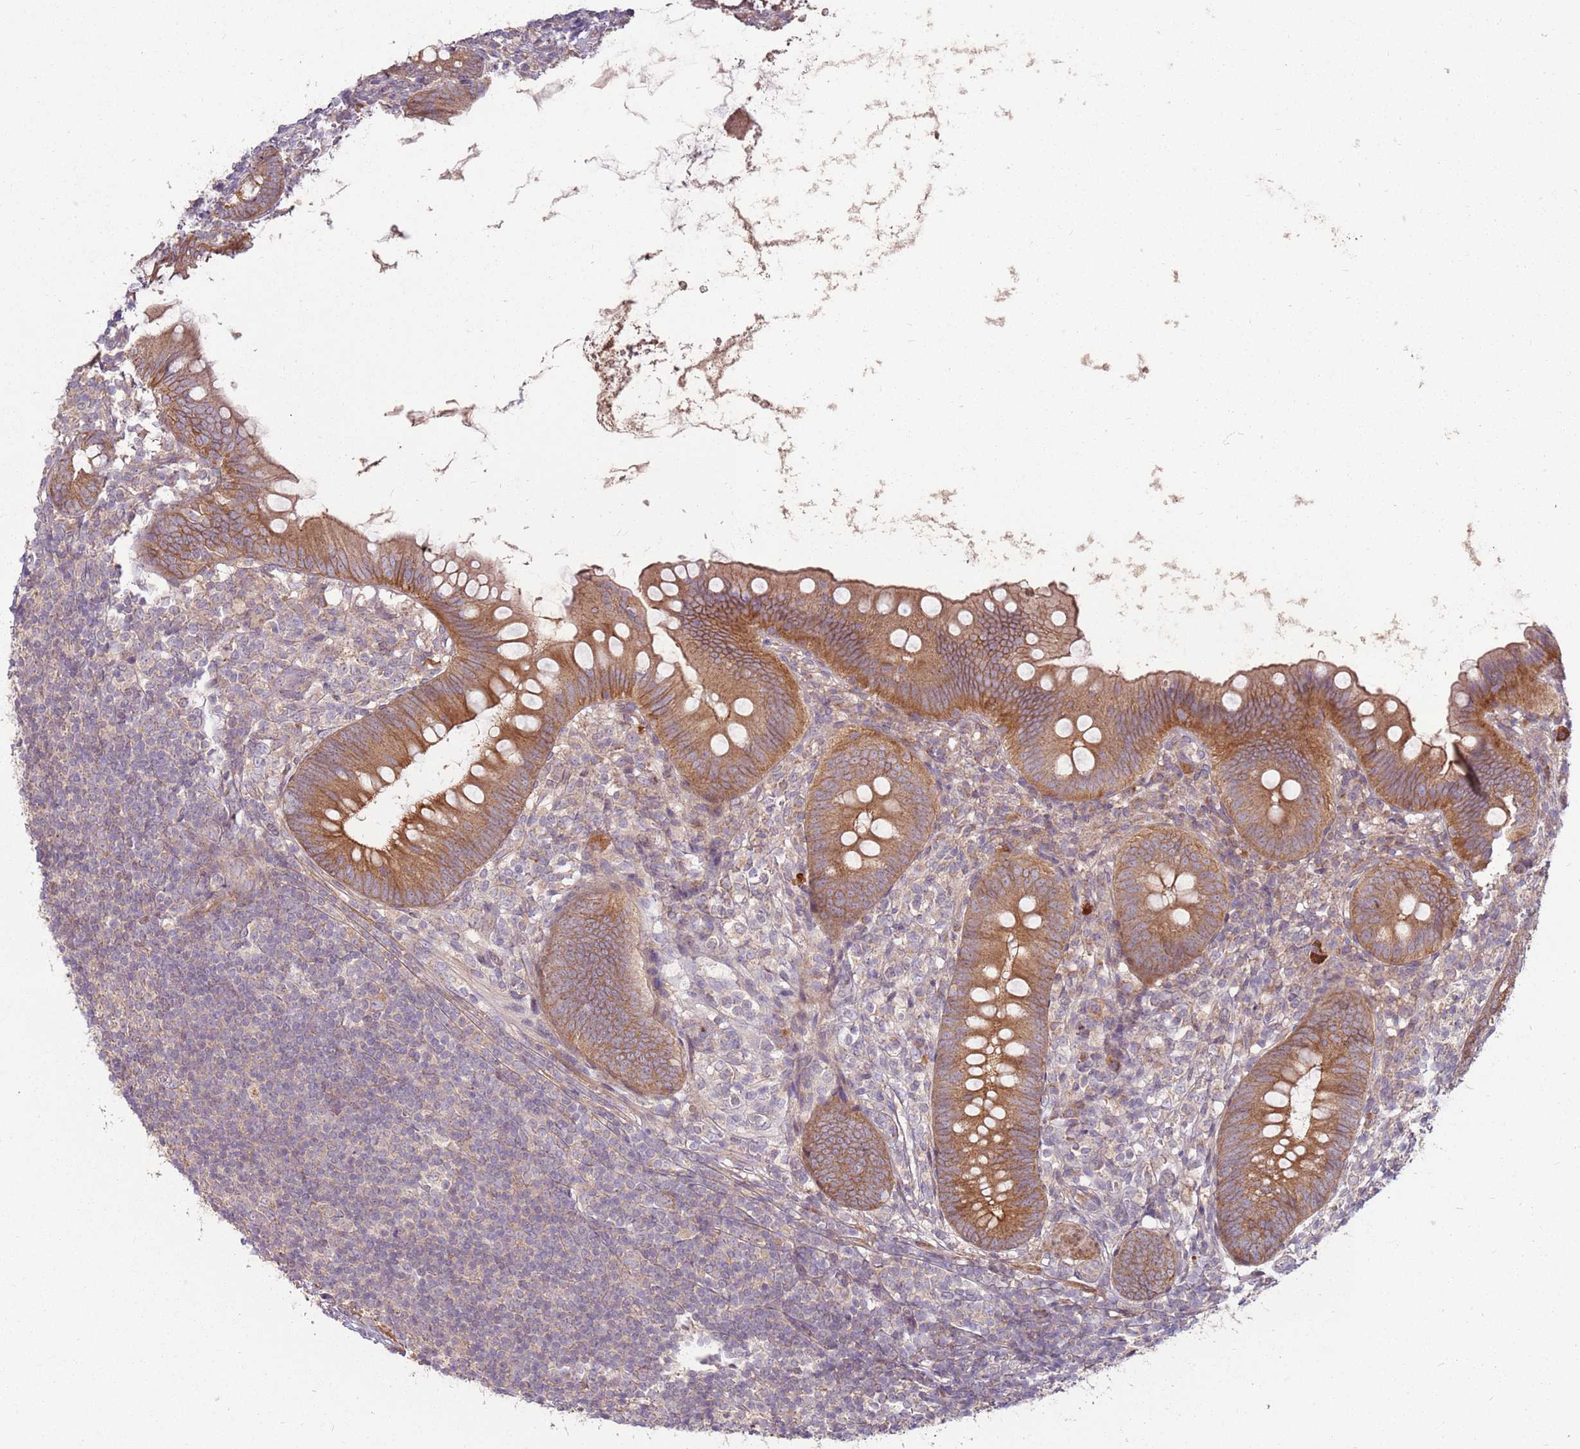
{"staining": {"intensity": "moderate", "quantity": ">75%", "location": "cytoplasmic/membranous"}, "tissue": "appendix", "cell_type": "Glandular cells", "image_type": "normal", "snomed": [{"axis": "morphology", "description": "Normal tissue, NOS"}, {"axis": "topography", "description": "Appendix"}], "caption": "Immunohistochemistry micrograph of unremarkable appendix: appendix stained using IHC exhibits medium levels of moderate protein expression localized specifically in the cytoplasmic/membranous of glandular cells, appearing as a cytoplasmic/membranous brown color.", "gene": "SPATA31D1", "patient": {"sex": "female", "age": 62}}